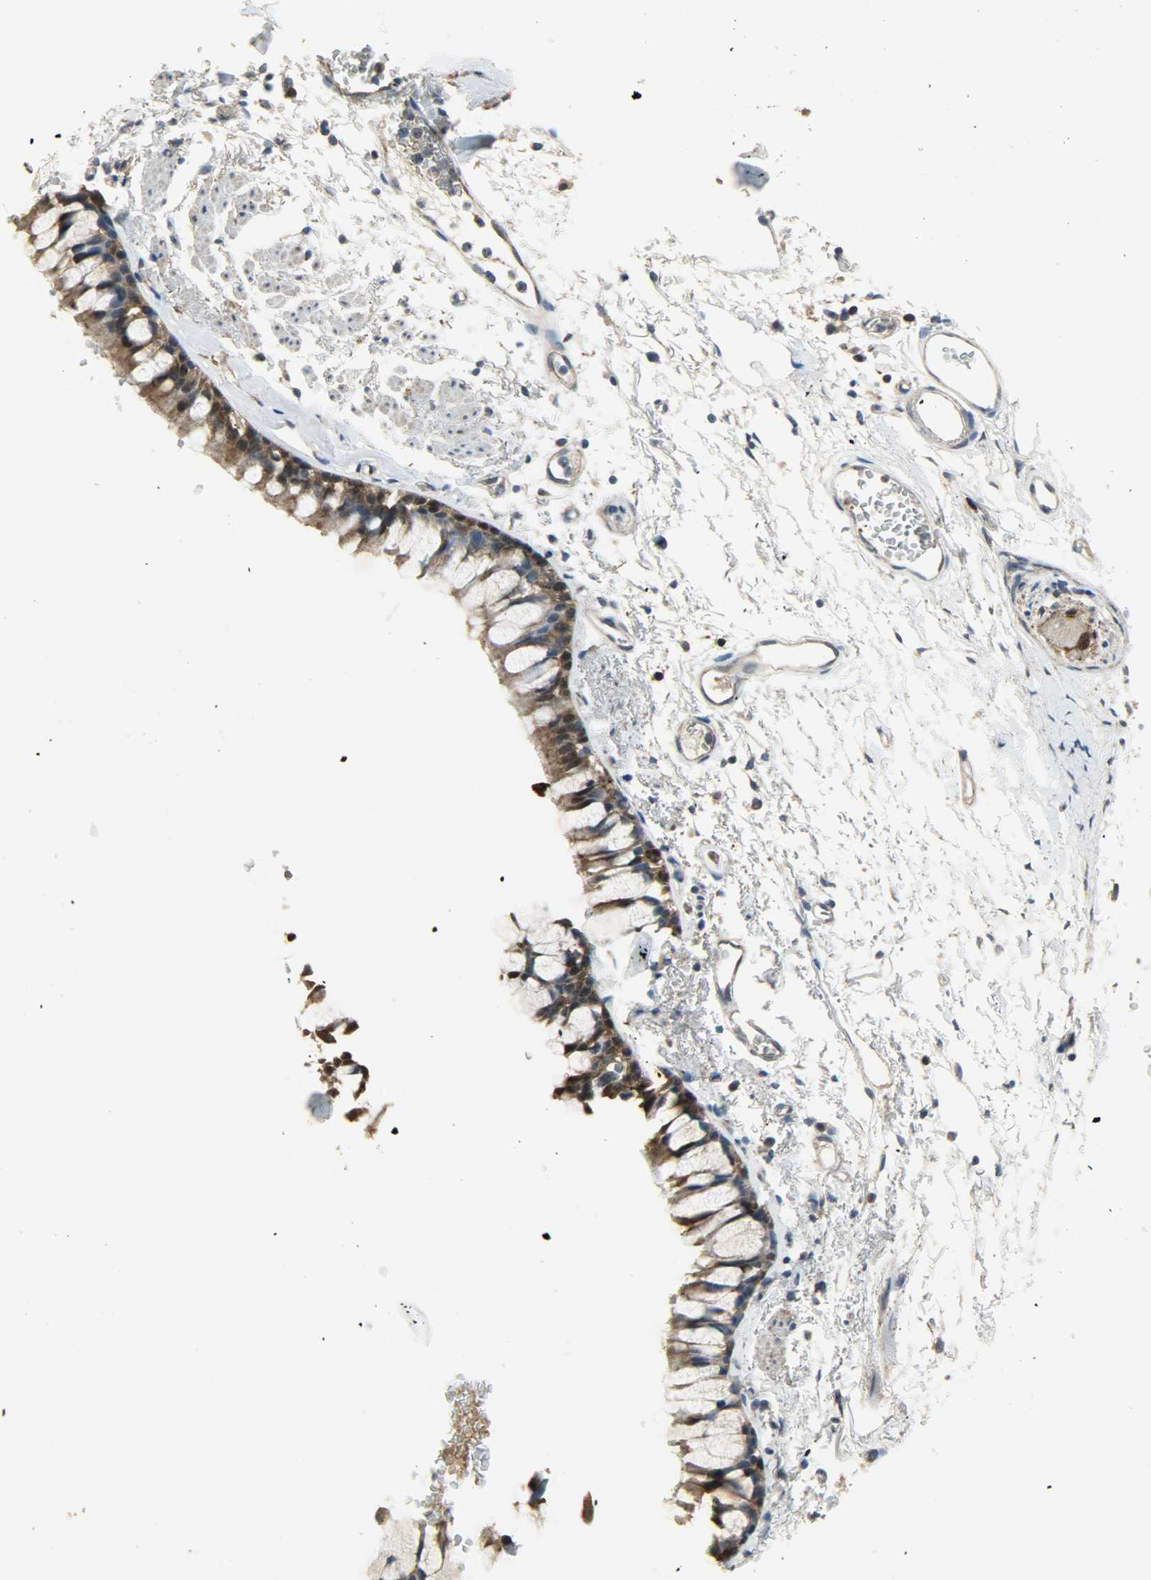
{"staining": {"intensity": "strong", "quantity": ">75%", "location": "cytoplasmic/membranous,nuclear"}, "tissue": "bronchus", "cell_type": "Respiratory epithelial cells", "image_type": "normal", "snomed": [{"axis": "morphology", "description": "Normal tissue, NOS"}, {"axis": "topography", "description": "Bronchus"}], "caption": "Immunohistochemical staining of unremarkable human bronchus demonstrates strong cytoplasmic/membranous,nuclear protein staining in about >75% of respiratory epithelial cells.", "gene": "LDHB", "patient": {"sex": "female", "age": 73}}